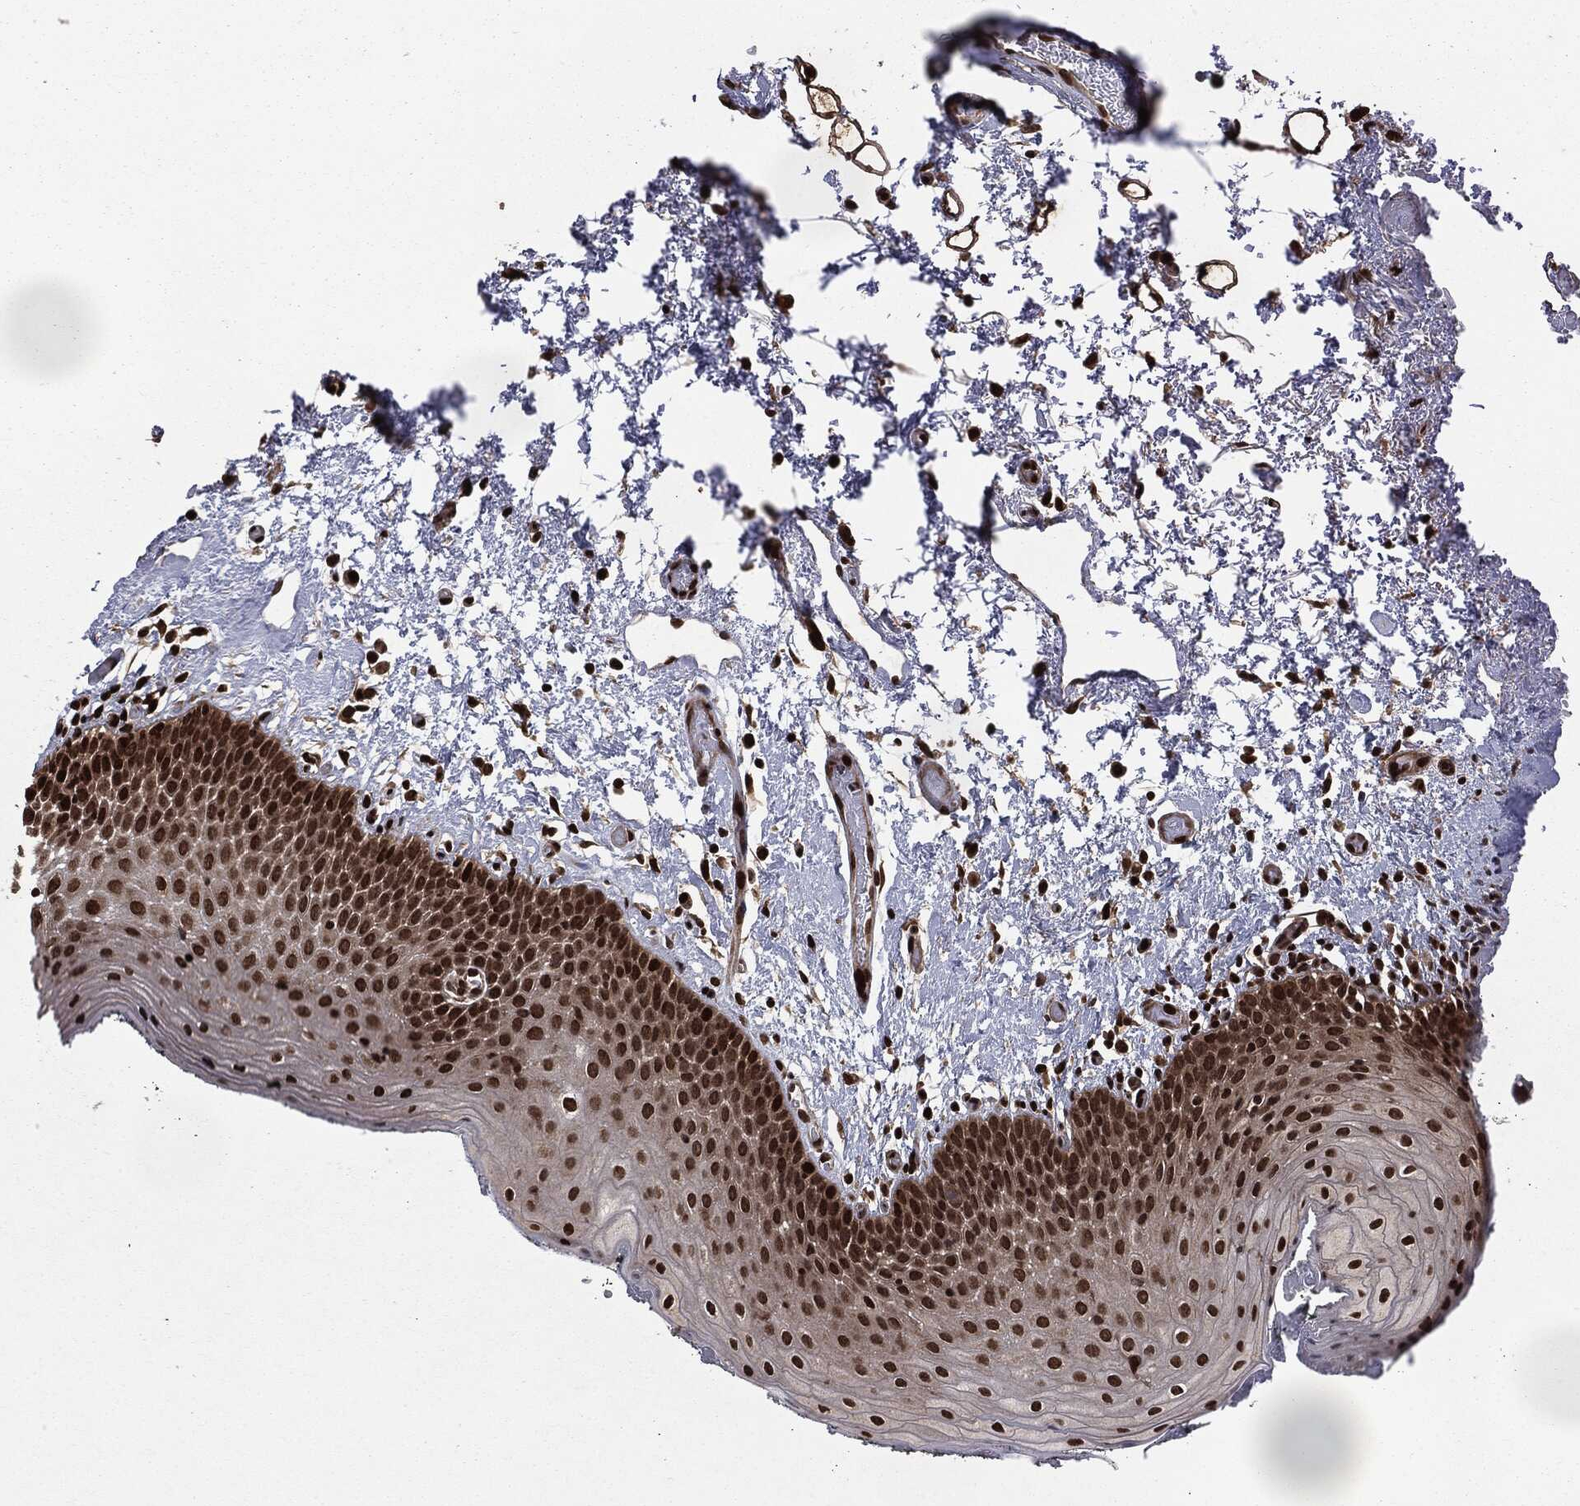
{"staining": {"intensity": "strong", "quantity": ">75%", "location": "nuclear"}, "tissue": "oral mucosa", "cell_type": "Squamous epithelial cells", "image_type": "normal", "snomed": [{"axis": "morphology", "description": "Normal tissue, NOS"}, {"axis": "morphology", "description": "Squamous cell carcinoma, NOS"}, {"axis": "topography", "description": "Oral tissue"}, {"axis": "topography", "description": "Tounge, NOS"}, {"axis": "topography", "description": "Head-Neck"}], "caption": "IHC photomicrograph of unremarkable human oral mucosa stained for a protein (brown), which shows high levels of strong nuclear positivity in approximately >75% of squamous epithelial cells.", "gene": "DVL2", "patient": {"sex": "female", "age": 80}}